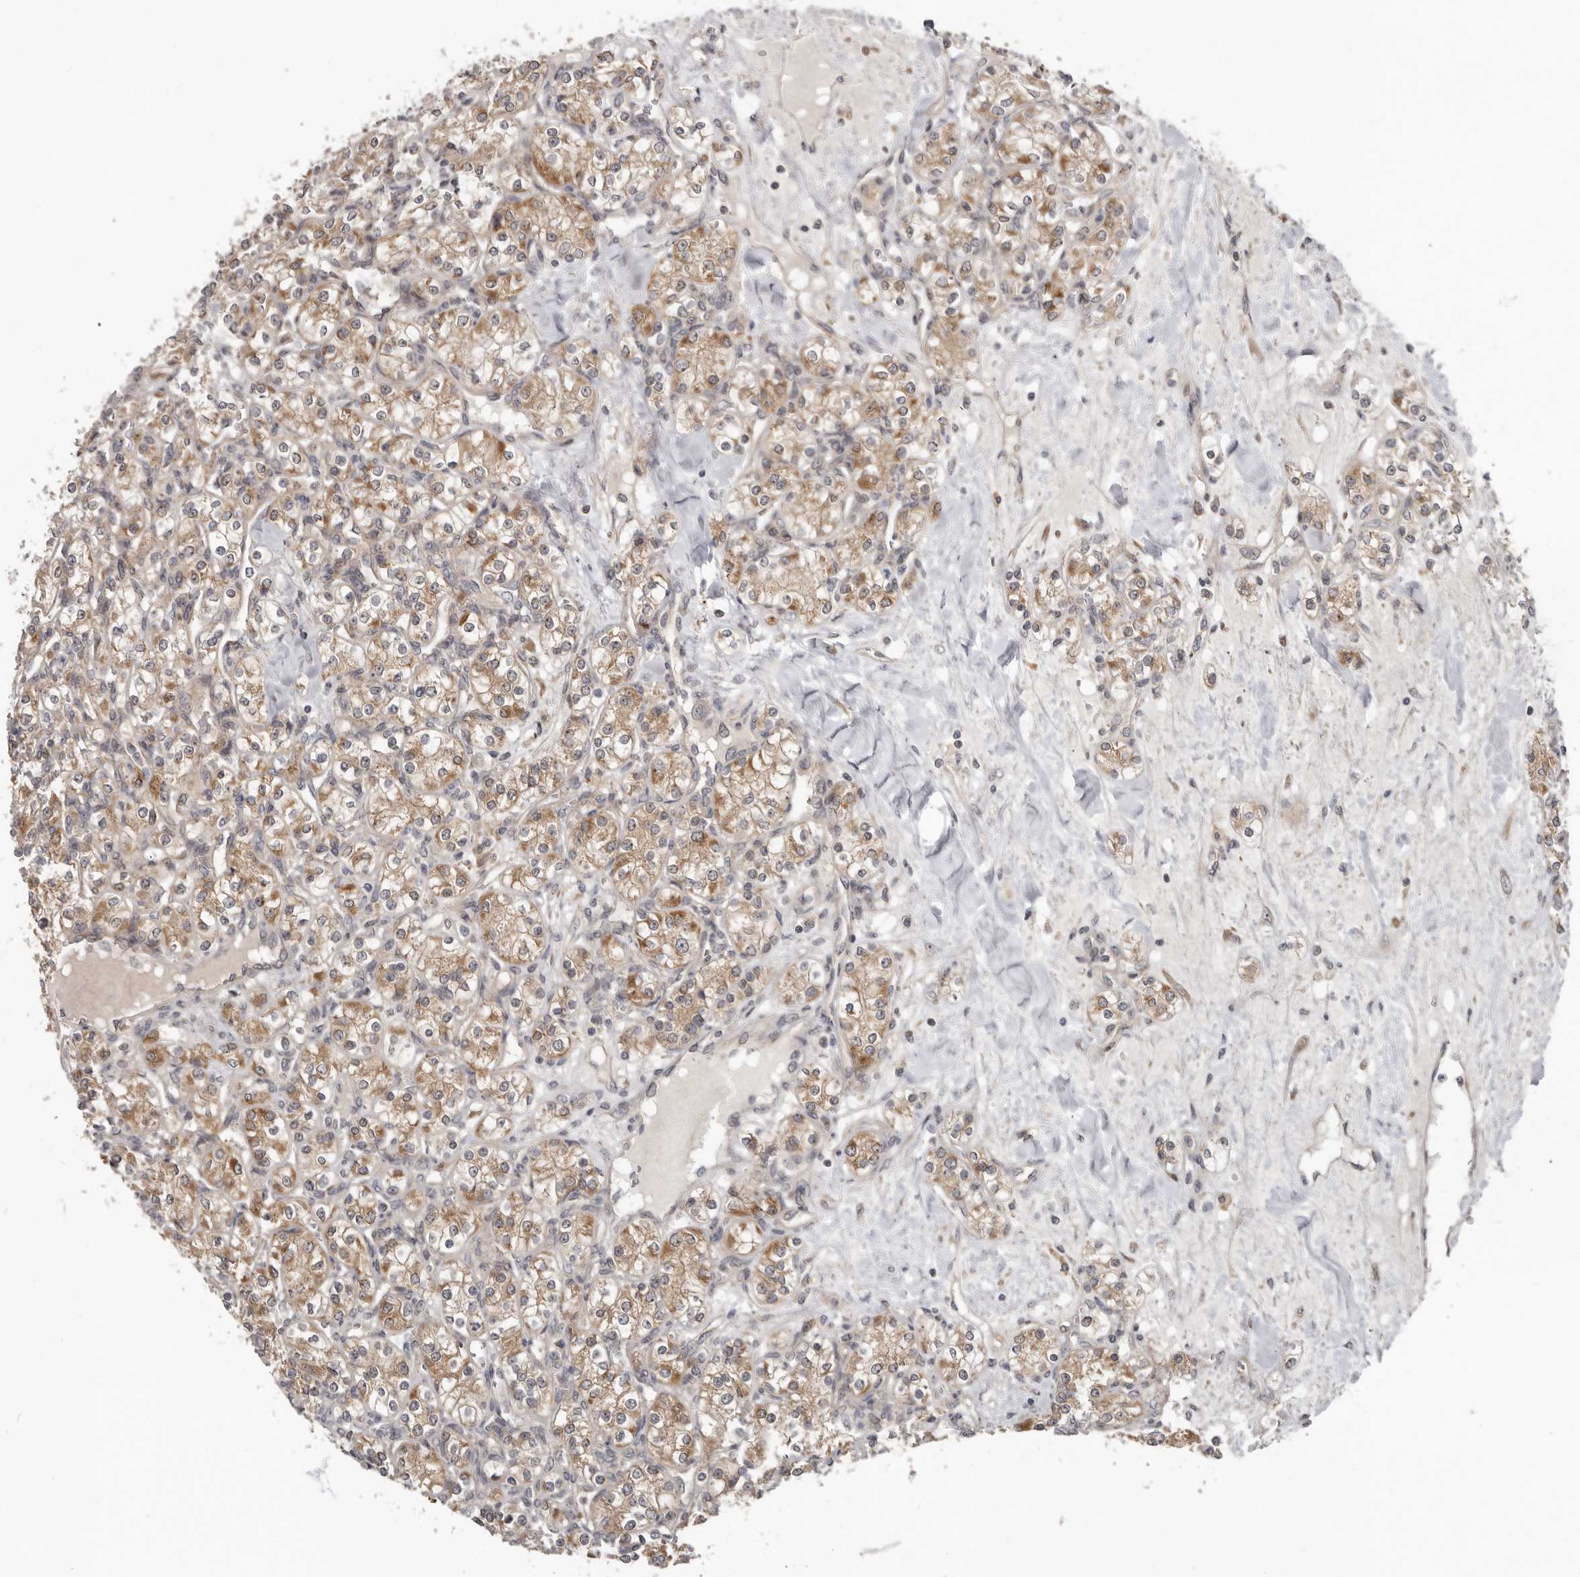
{"staining": {"intensity": "moderate", "quantity": ">75%", "location": "cytoplasmic/membranous"}, "tissue": "renal cancer", "cell_type": "Tumor cells", "image_type": "cancer", "snomed": [{"axis": "morphology", "description": "Adenocarcinoma, NOS"}, {"axis": "topography", "description": "Kidney"}], "caption": "About >75% of tumor cells in renal cancer exhibit moderate cytoplasmic/membranous protein positivity as visualized by brown immunohistochemical staining.", "gene": "BAD", "patient": {"sex": "male", "age": 77}}